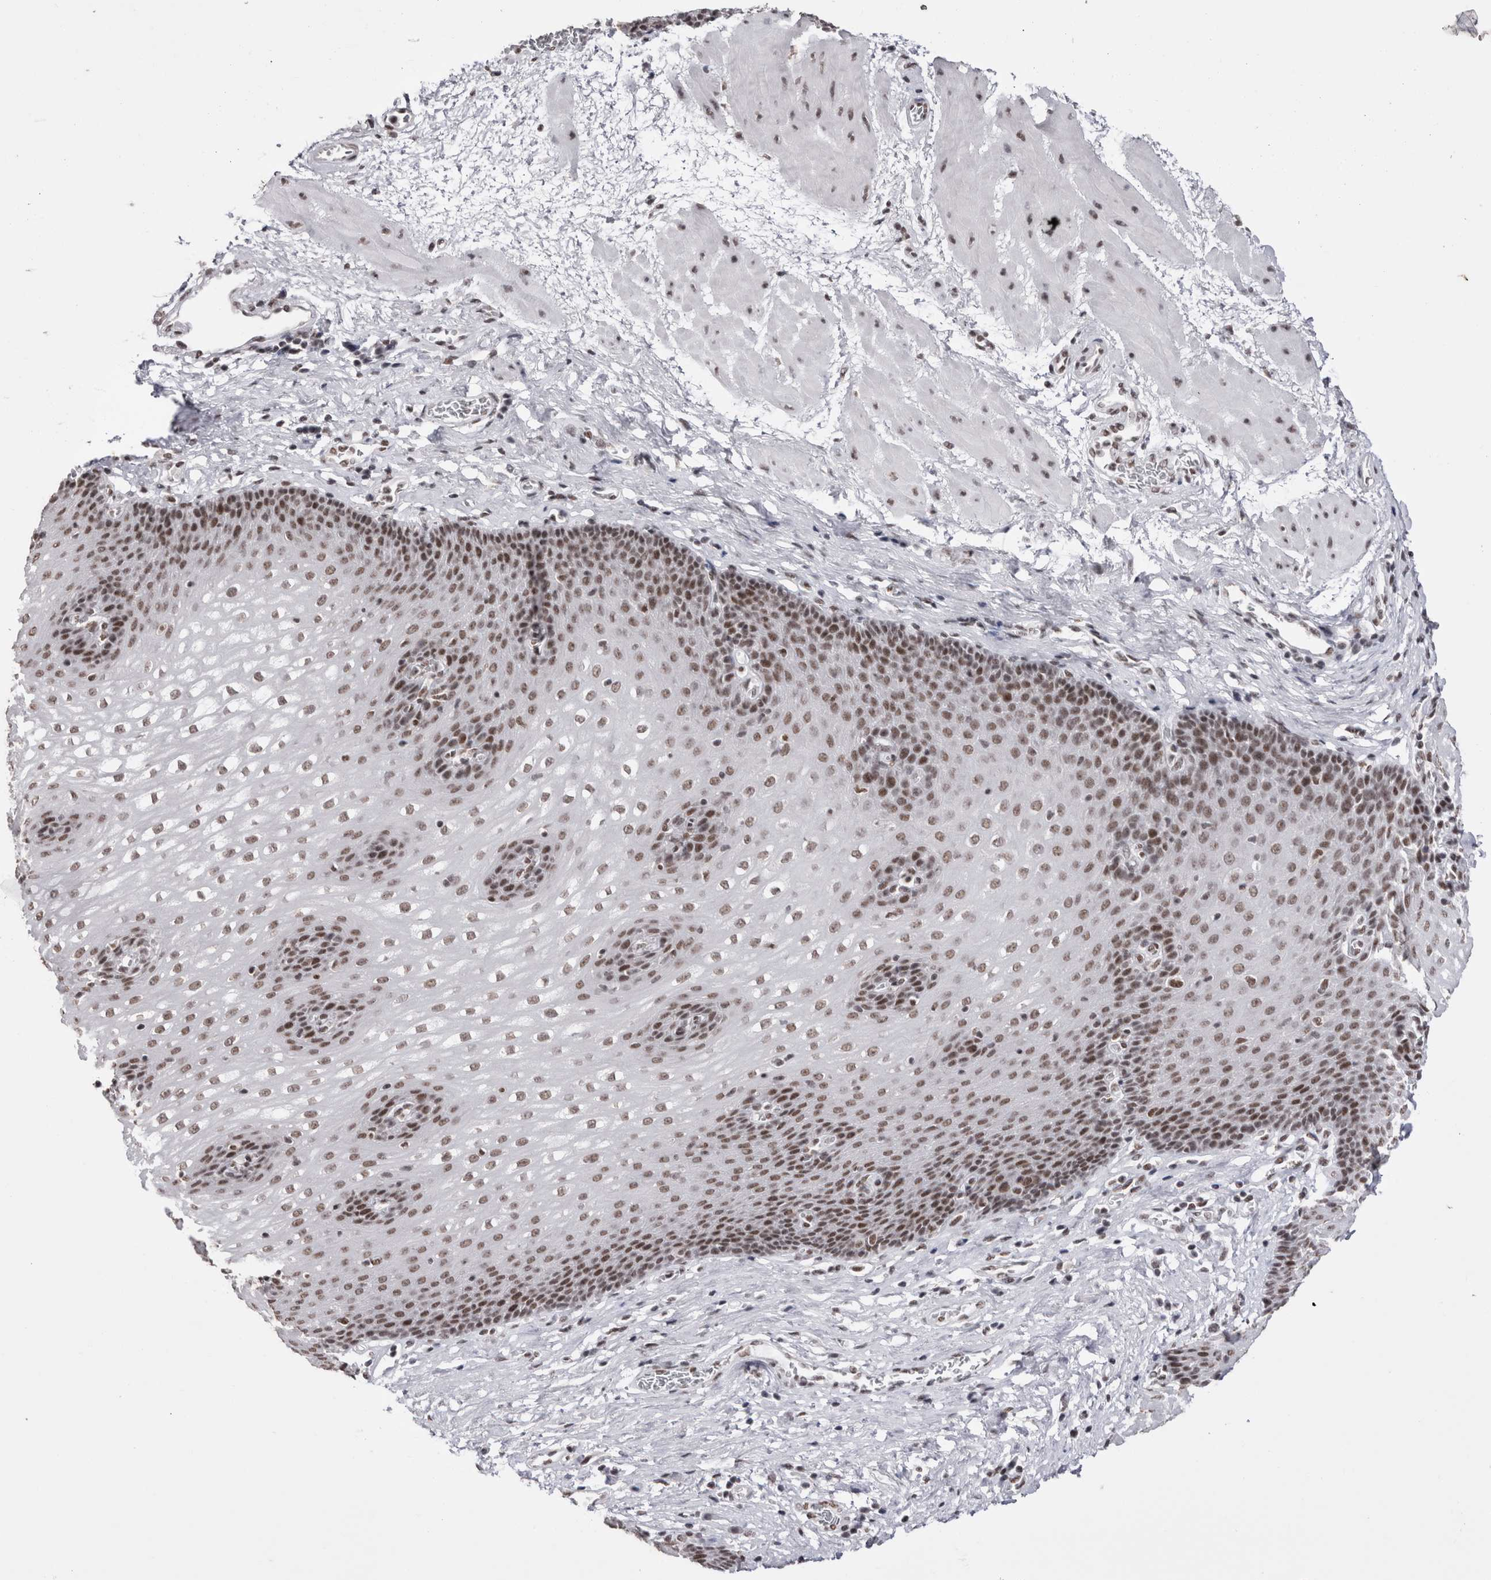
{"staining": {"intensity": "moderate", "quantity": ">75%", "location": "nuclear"}, "tissue": "esophagus", "cell_type": "Squamous epithelial cells", "image_type": "normal", "snomed": [{"axis": "morphology", "description": "Normal tissue, NOS"}, {"axis": "topography", "description": "Esophagus"}], "caption": "DAB immunohistochemical staining of unremarkable human esophagus exhibits moderate nuclear protein positivity in approximately >75% of squamous epithelial cells. The protein of interest is shown in brown color, while the nuclei are stained blue.", "gene": "SMC1A", "patient": {"sex": "male", "age": 48}}